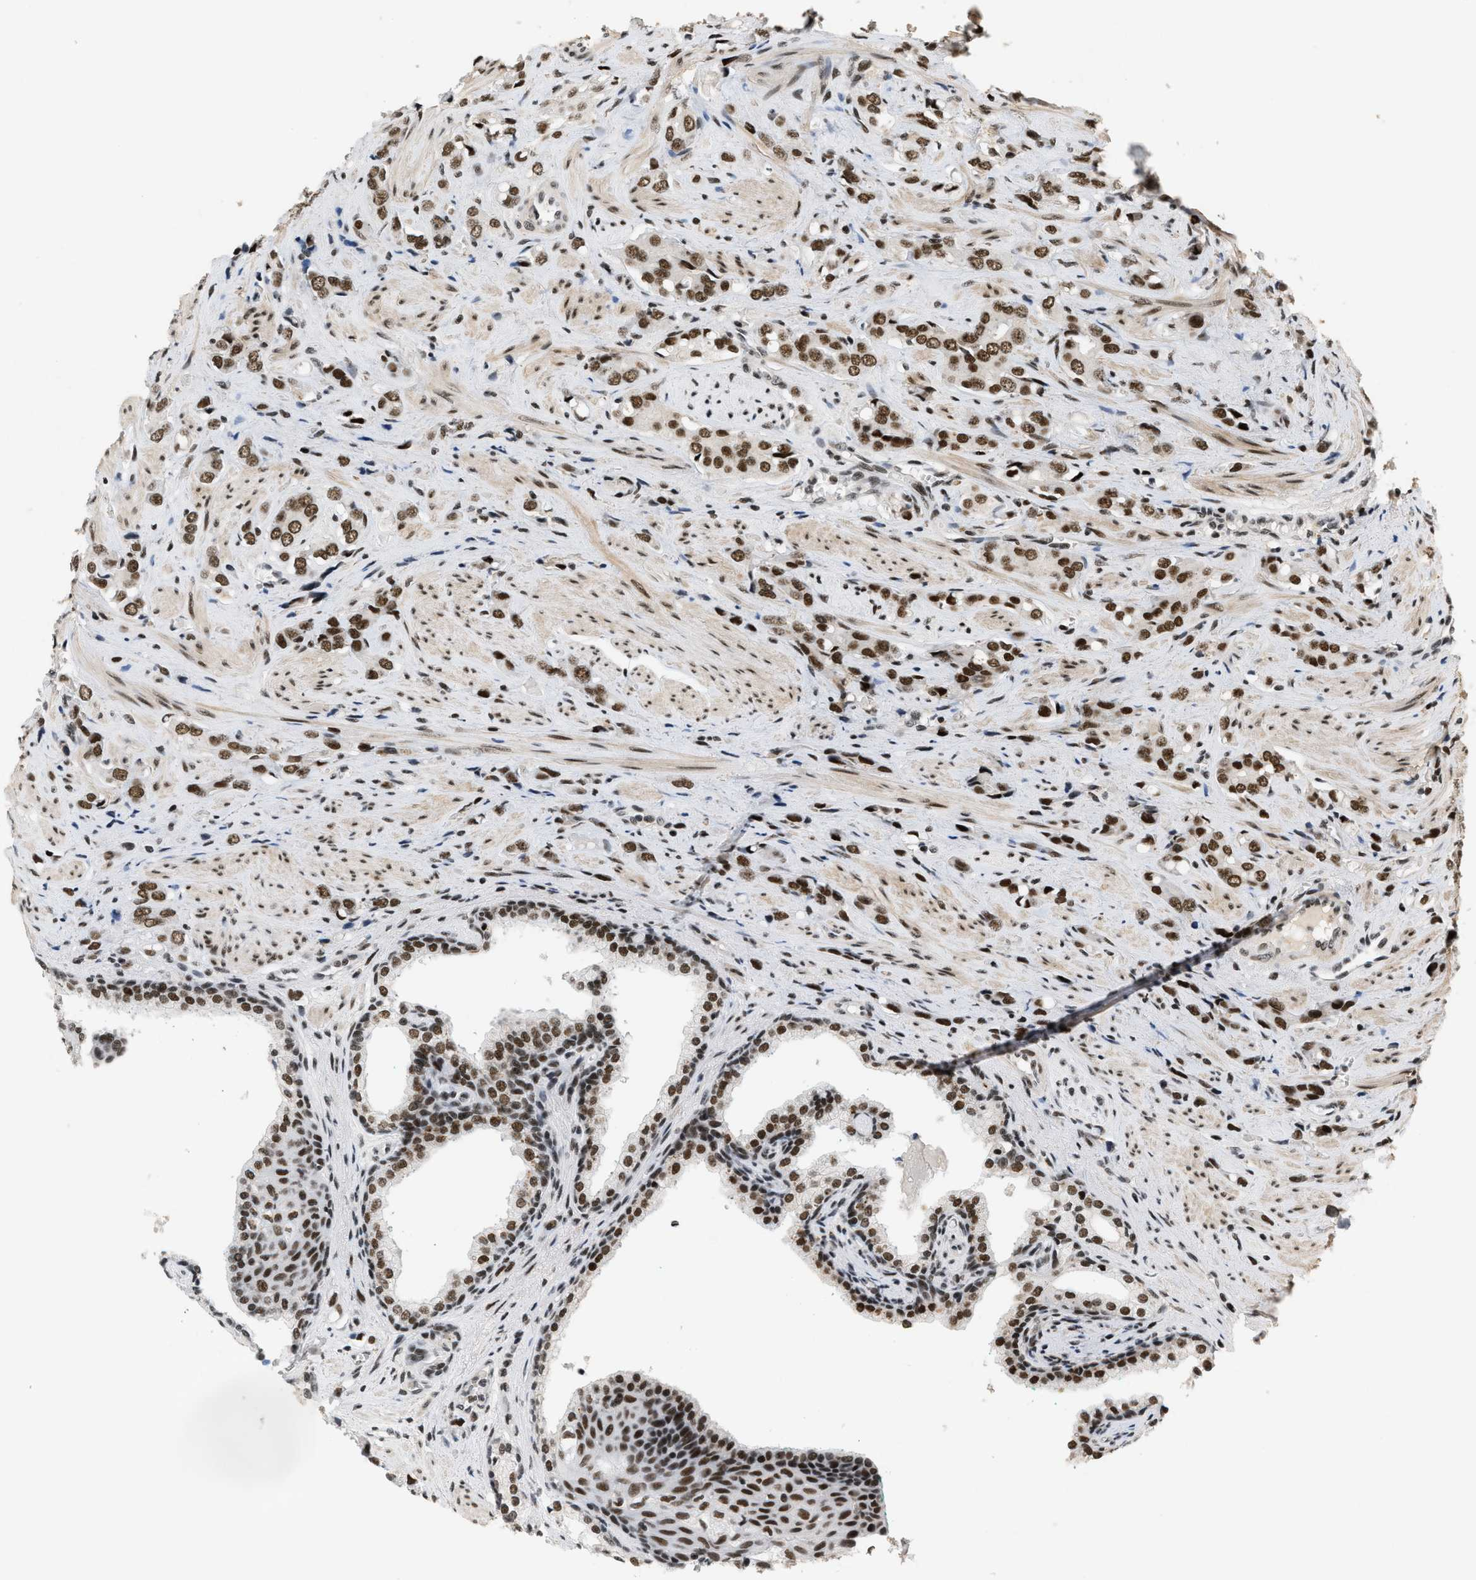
{"staining": {"intensity": "strong", "quantity": ">75%", "location": "nuclear"}, "tissue": "prostate cancer", "cell_type": "Tumor cells", "image_type": "cancer", "snomed": [{"axis": "morphology", "description": "Adenocarcinoma, High grade"}, {"axis": "topography", "description": "Prostate"}], "caption": "Tumor cells demonstrate strong nuclear positivity in about >75% of cells in prostate cancer (adenocarcinoma (high-grade)). (DAB IHC, brown staining for protein, blue staining for nuclei).", "gene": "SMARCB1", "patient": {"sex": "male", "age": 52}}